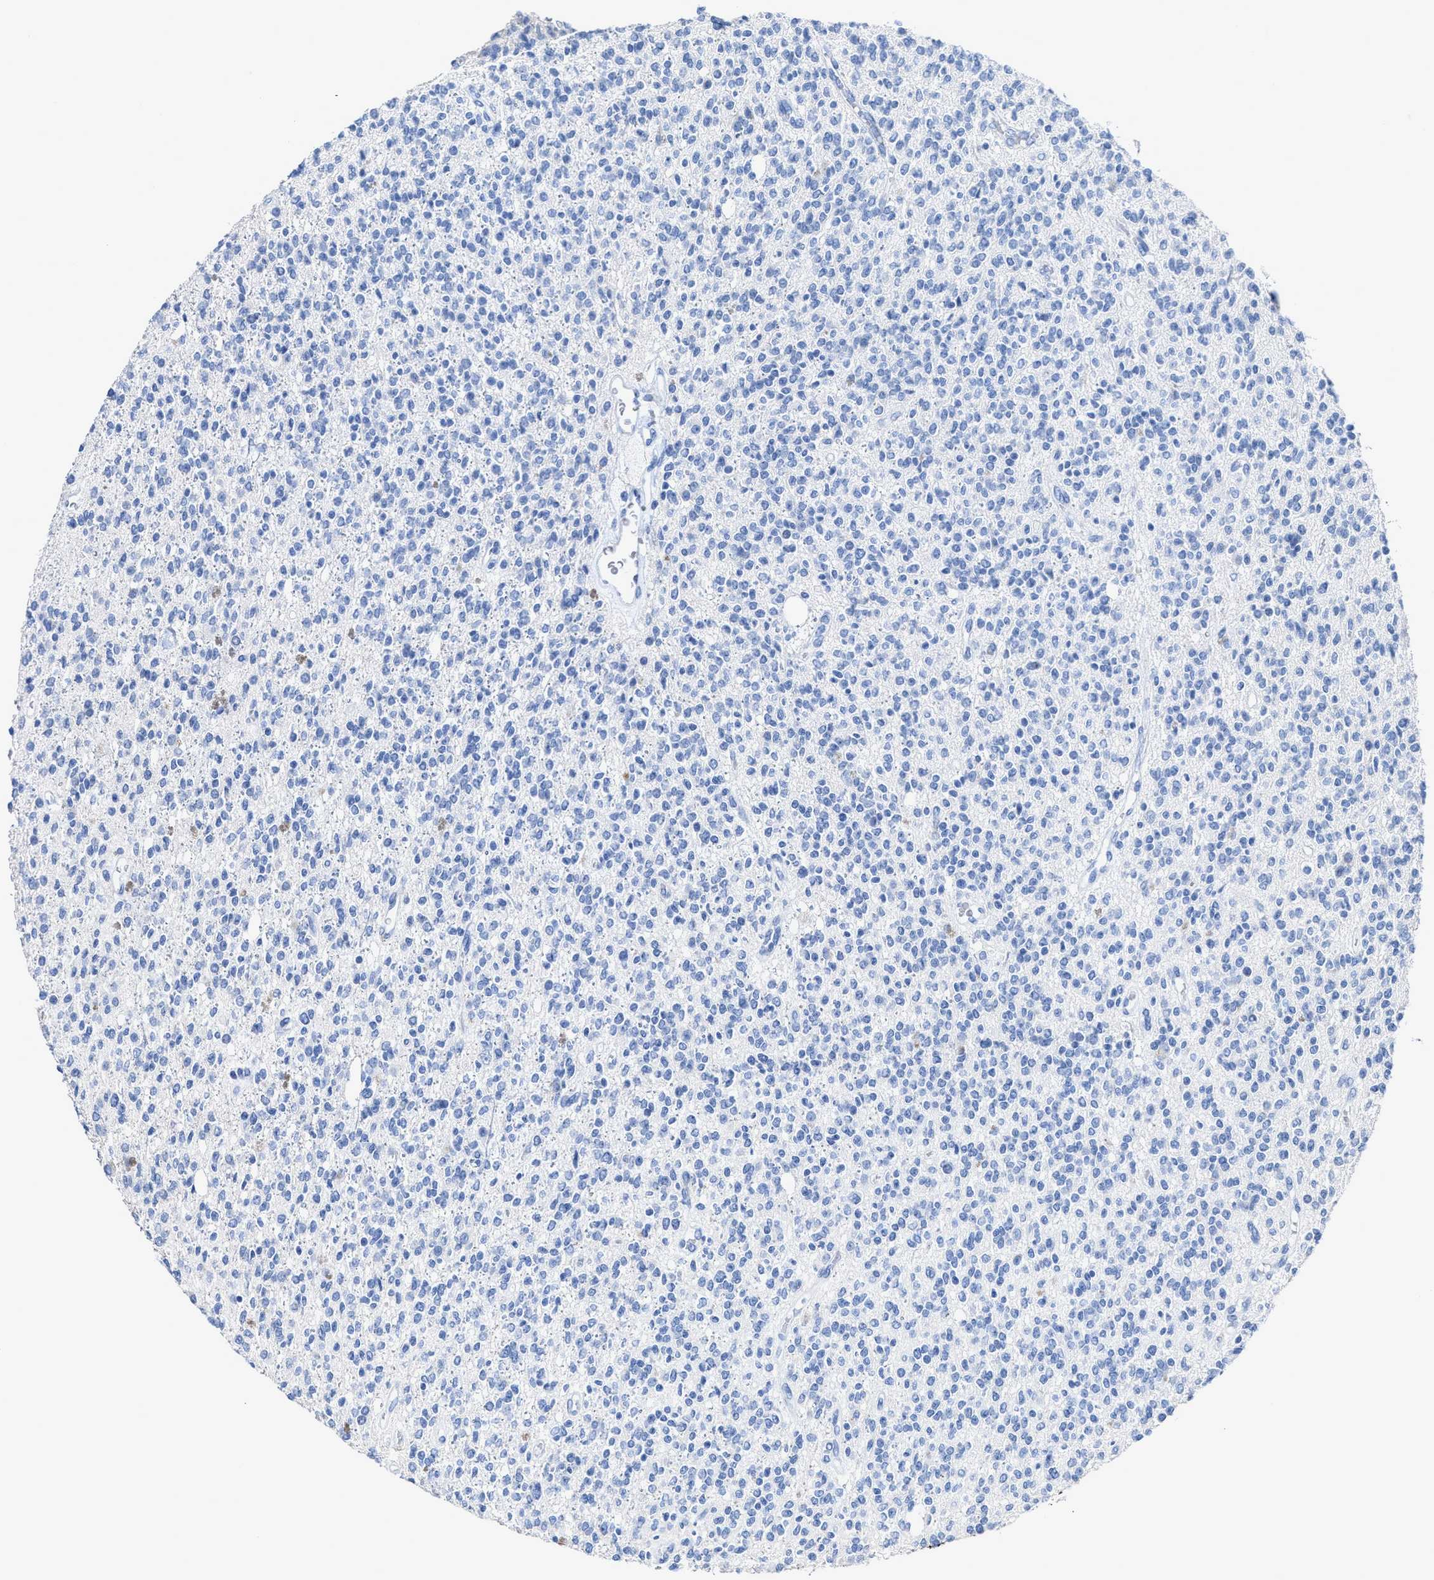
{"staining": {"intensity": "negative", "quantity": "none", "location": "none"}, "tissue": "glioma", "cell_type": "Tumor cells", "image_type": "cancer", "snomed": [{"axis": "morphology", "description": "Glioma, malignant, High grade"}, {"axis": "topography", "description": "Brain"}], "caption": "The micrograph exhibits no significant expression in tumor cells of malignant glioma (high-grade).", "gene": "CEACAM5", "patient": {"sex": "male", "age": 34}}